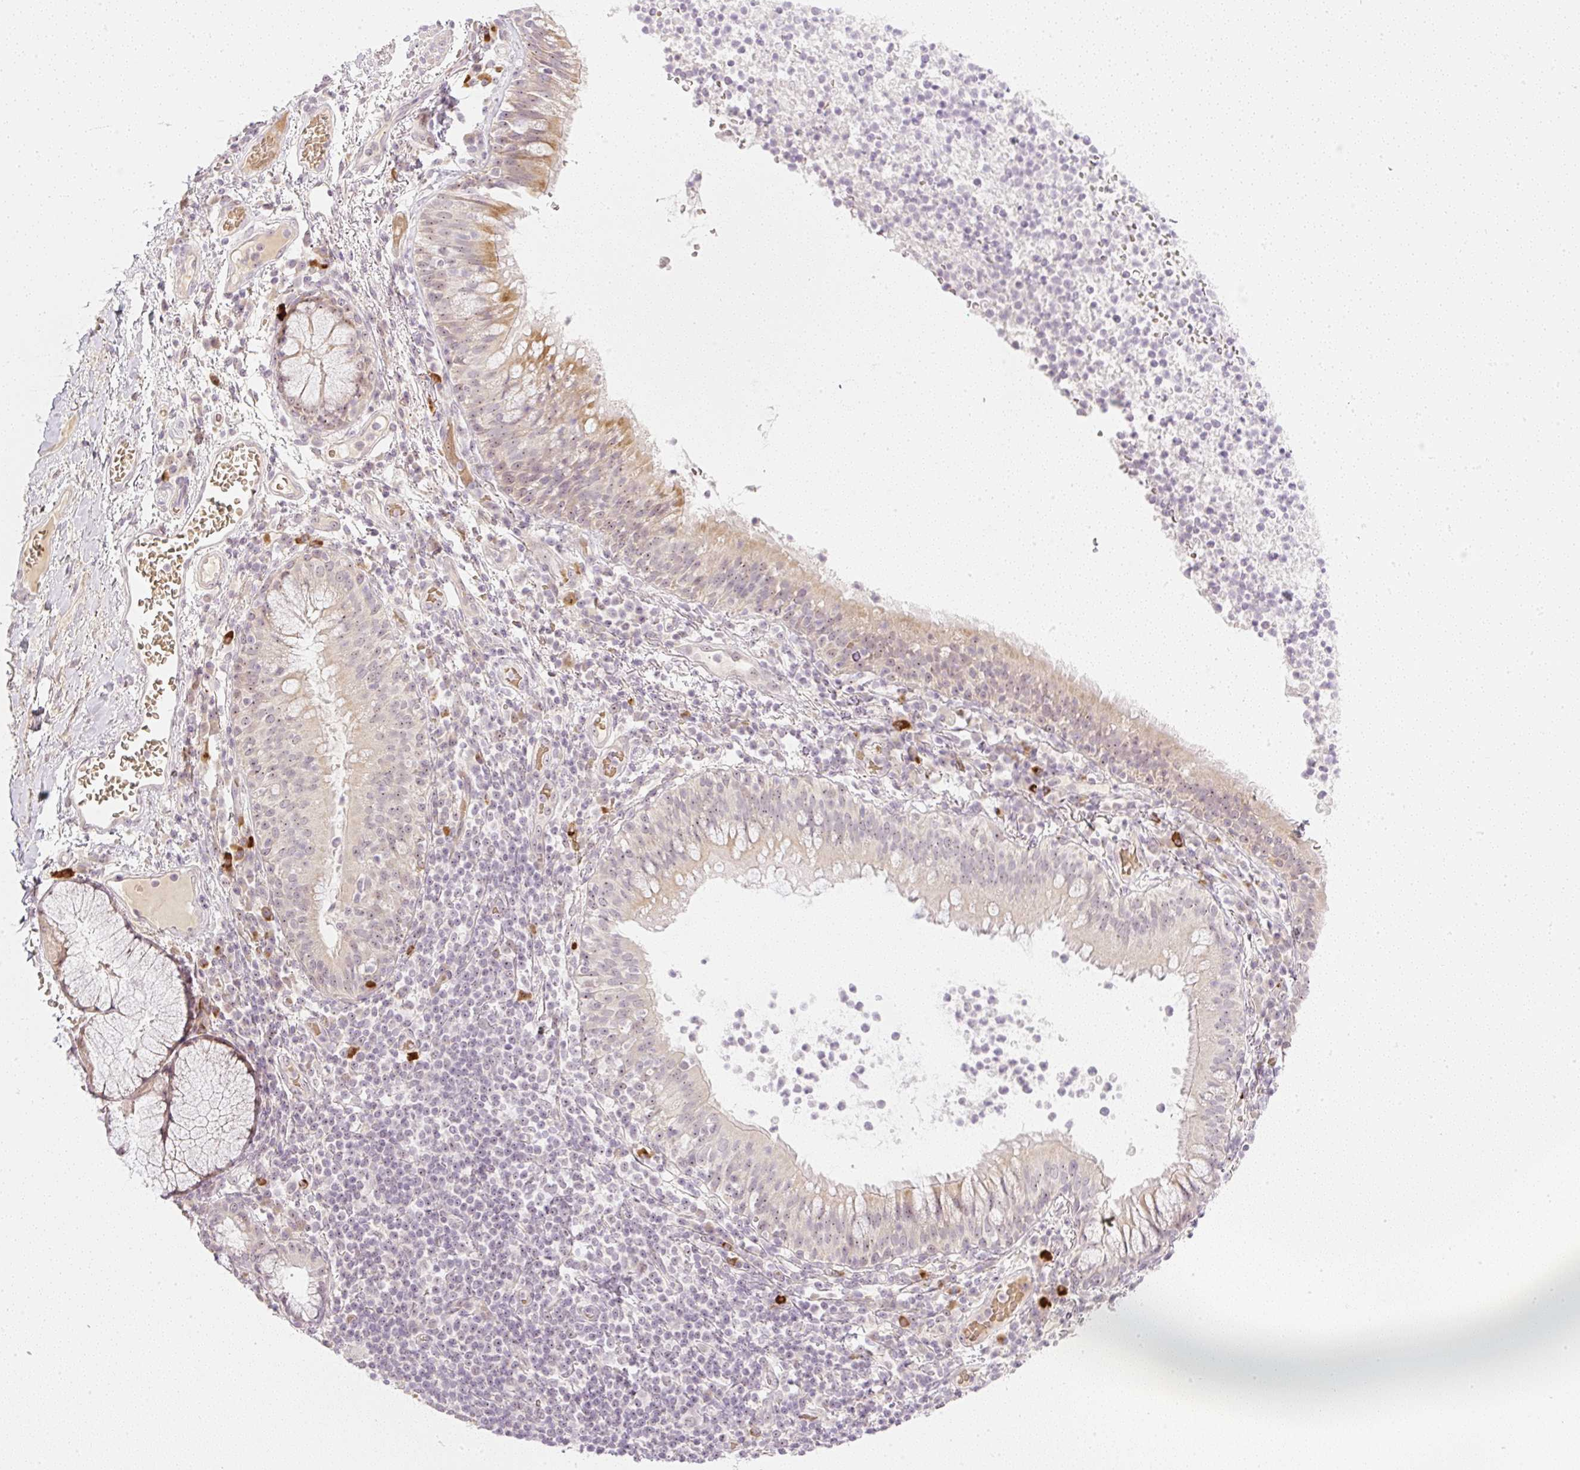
{"staining": {"intensity": "weak", "quantity": ">75%", "location": "cytoplasmic/membranous,nuclear"}, "tissue": "bronchus", "cell_type": "Respiratory epithelial cells", "image_type": "normal", "snomed": [{"axis": "morphology", "description": "Normal tissue, NOS"}, {"axis": "topography", "description": "Cartilage tissue"}, {"axis": "topography", "description": "Bronchus"}], "caption": "Immunohistochemical staining of normal human bronchus shows >75% levels of weak cytoplasmic/membranous,nuclear protein expression in approximately >75% of respiratory epithelial cells. (DAB (3,3'-diaminobenzidine) = brown stain, brightfield microscopy at high magnification).", "gene": "AAR2", "patient": {"sex": "male", "age": 56}}